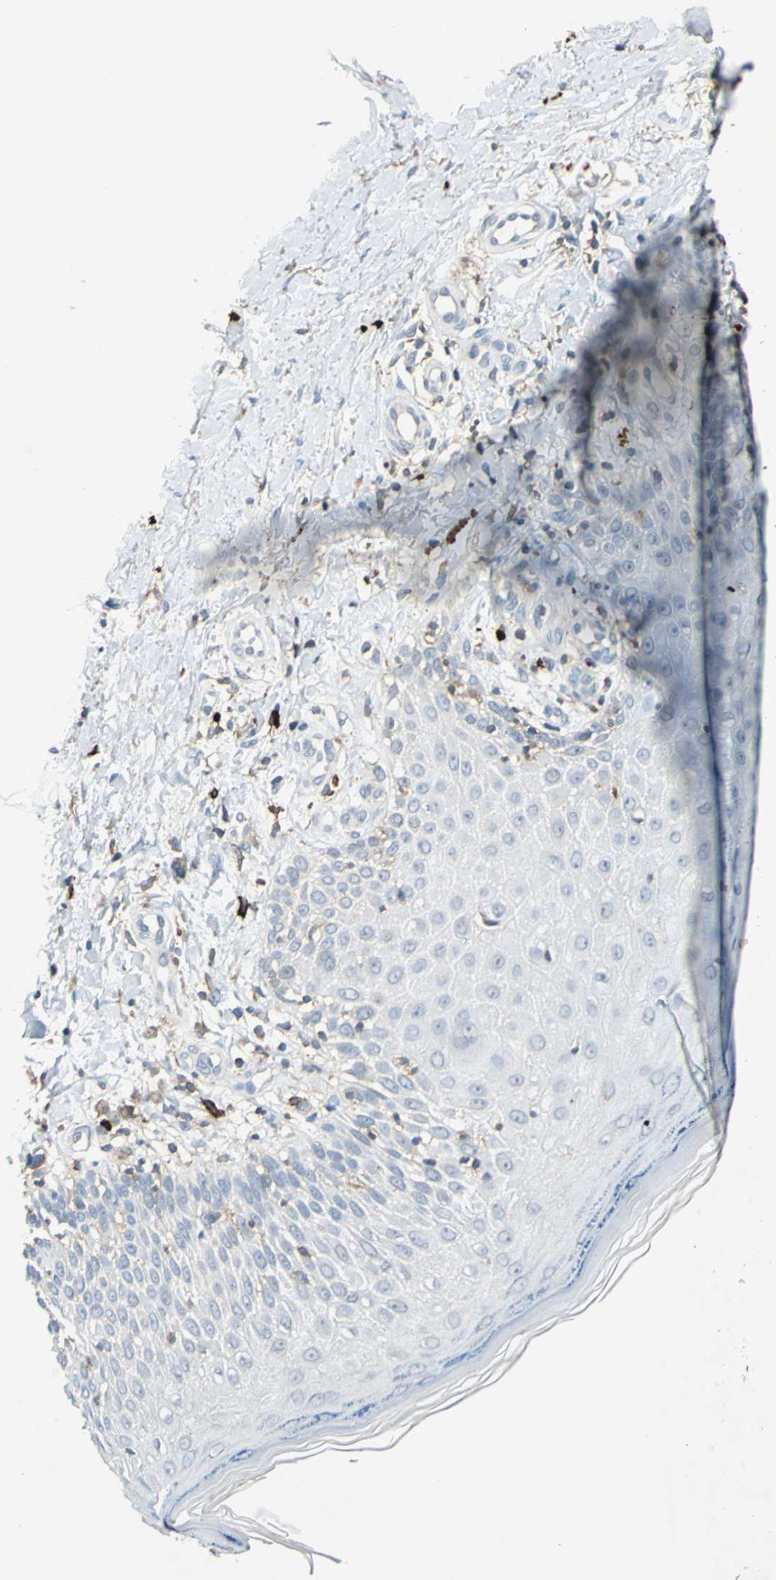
{"staining": {"intensity": "negative", "quantity": "none", "location": "none"}, "tissue": "skin cancer", "cell_type": "Tumor cells", "image_type": "cancer", "snomed": [{"axis": "morphology", "description": "Squamous cell carcinoma, NOS"}, {"axis": "topography", "description": "Skin"}], "caption": "Immunohistochemistry (IHC) image of squamous cell carcinoma (skin) stained for a protein (brown), which displays no staining in tumor cells.", "gene": "SLC19A2", "patient": {"sex": "female", "age": 42}}